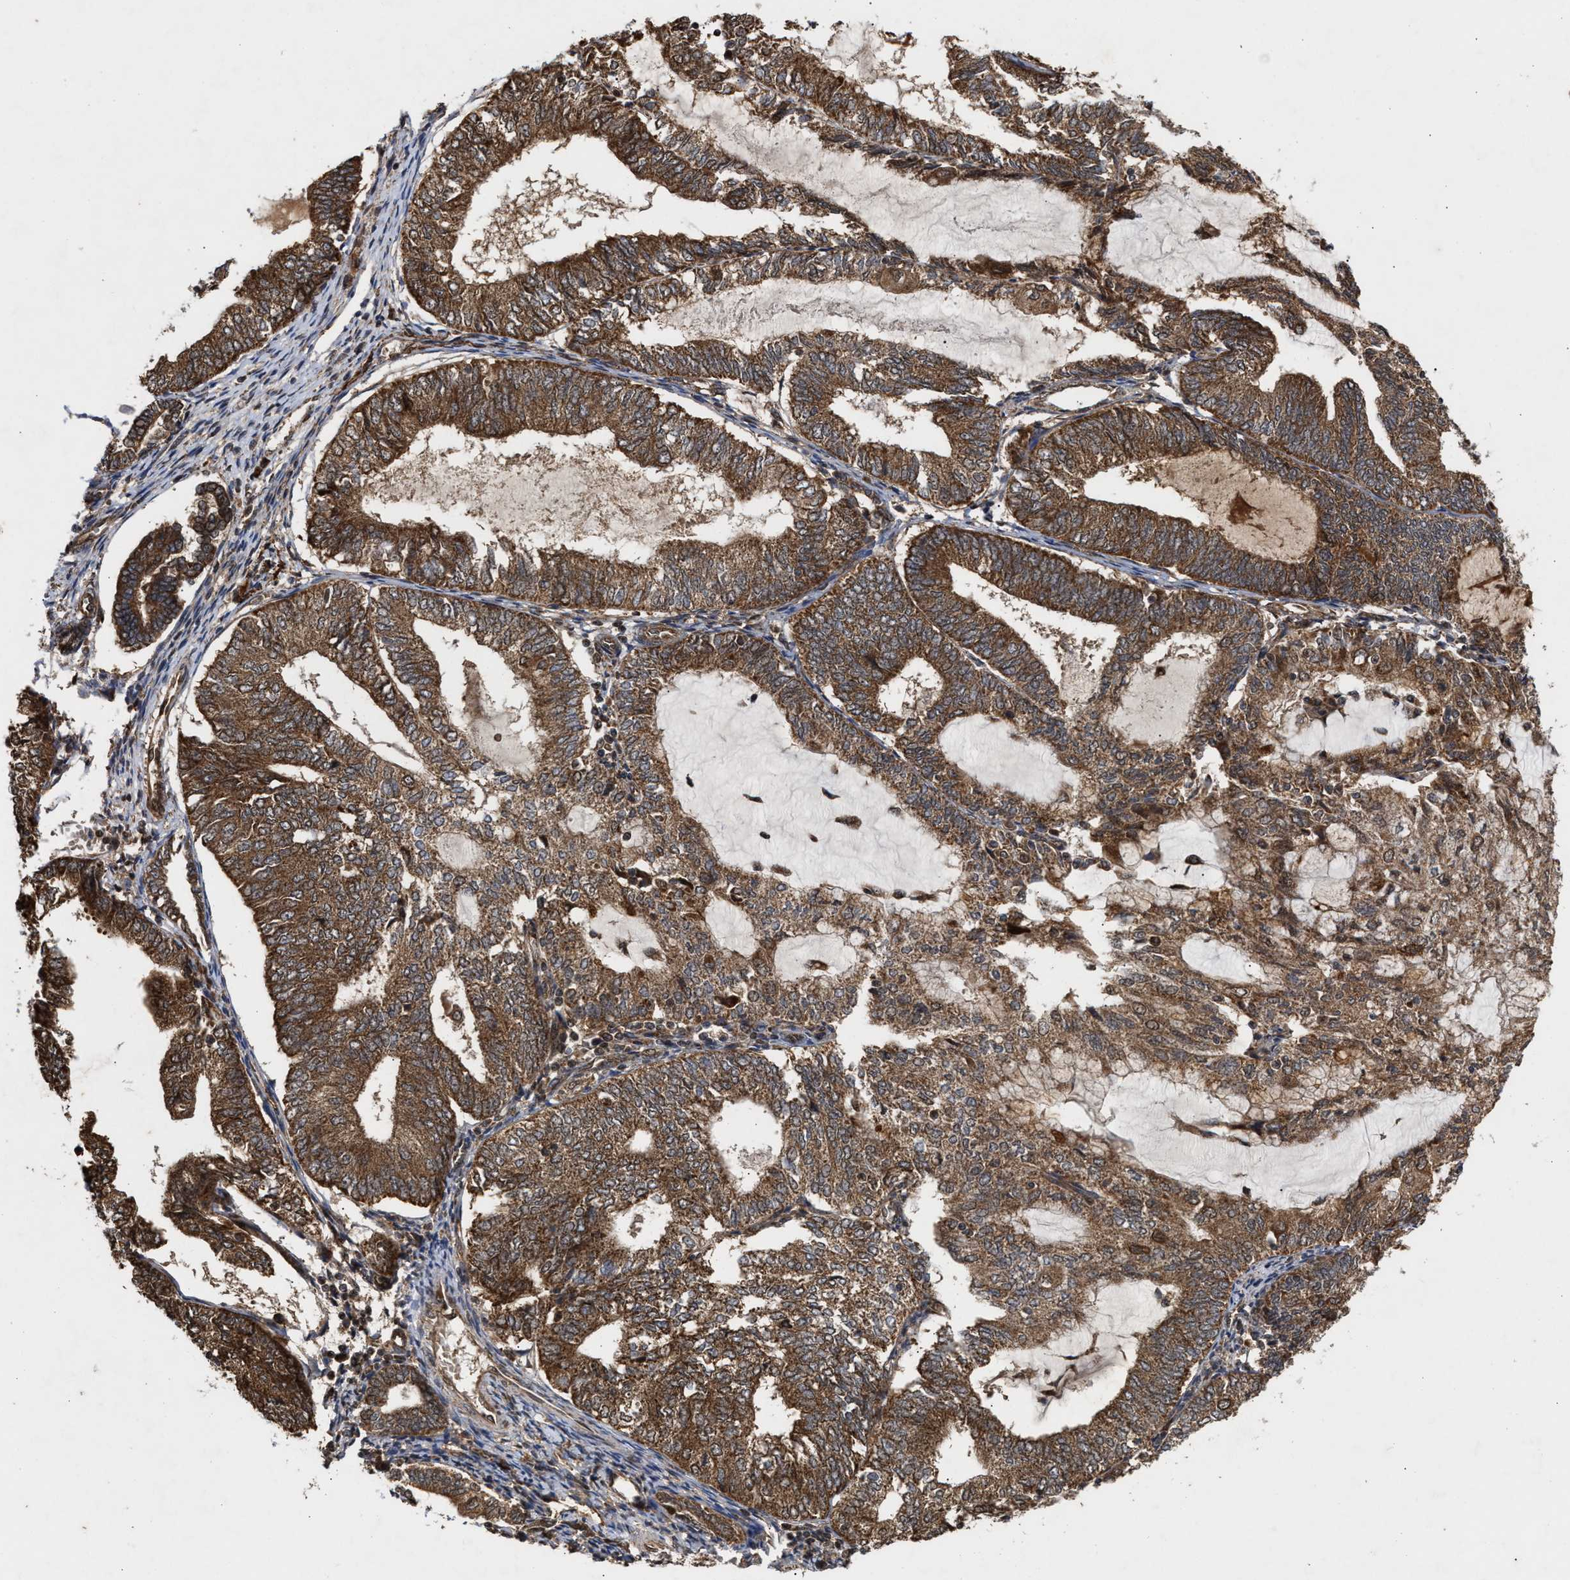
{"staining": {"intensity": "moderate", "quantity": ">75%", "location": "cytoplasmic/membranous"}, "tissue": "endometrial cancer", "cell_type": "Tumor cells", "image_type": "cancer", "snomed": [{"axis": "morphology", "description": "Adenocarcinoma, NOS"}, {"axis": "topography", "description": "Endometrium"}], "caption": "A high-resolution histopathology image shows immunohistochemistry staining of adenocarcinoma (endometrial), which demonstrates moderate cytoplasmic/membranous positivity in about >75% of tumor cells.", "gene": "CFLAR", "patient": {"sex": "female", "age": 81}}